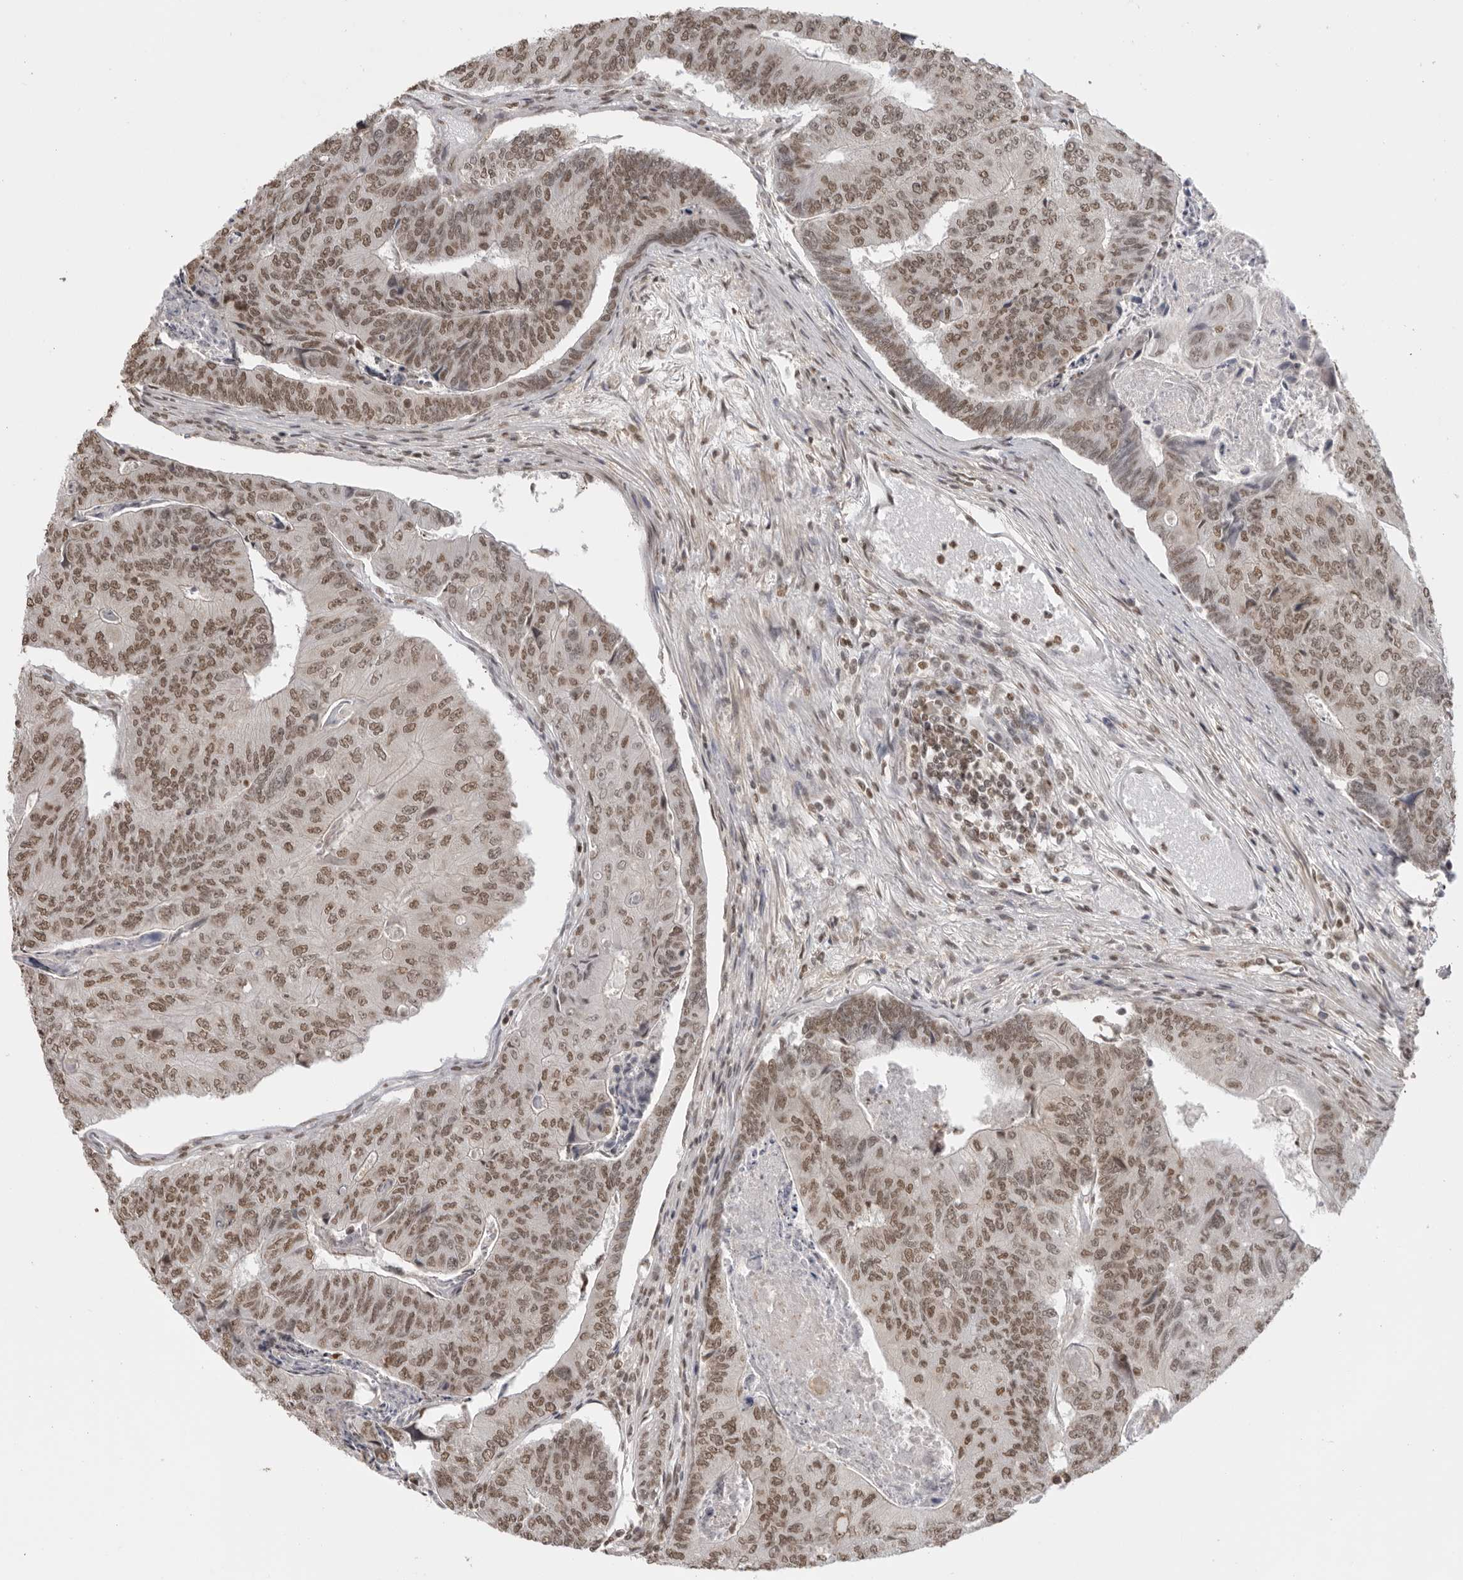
{"staining": {"intensity": "moderate", "quantity": ">75%", "location": "nuclear"}, "tissue": "colorectal cancer", "cell_type": "Tumor cells", "image_type": "cancer", "snomed": [{"axis": "morphology", "description": "Adenocarcinoma, NOS"}, {"axis": "topography", "description": "Colon"}], "caption": "The image reveals immunohistochemical staining of colorectal adenocarcinoma. There is moderate nuclear expression is seen in approximately >75% of tumor cells.", "gene": "RPA2", "patient": {"sex": "female", "age": 67}}